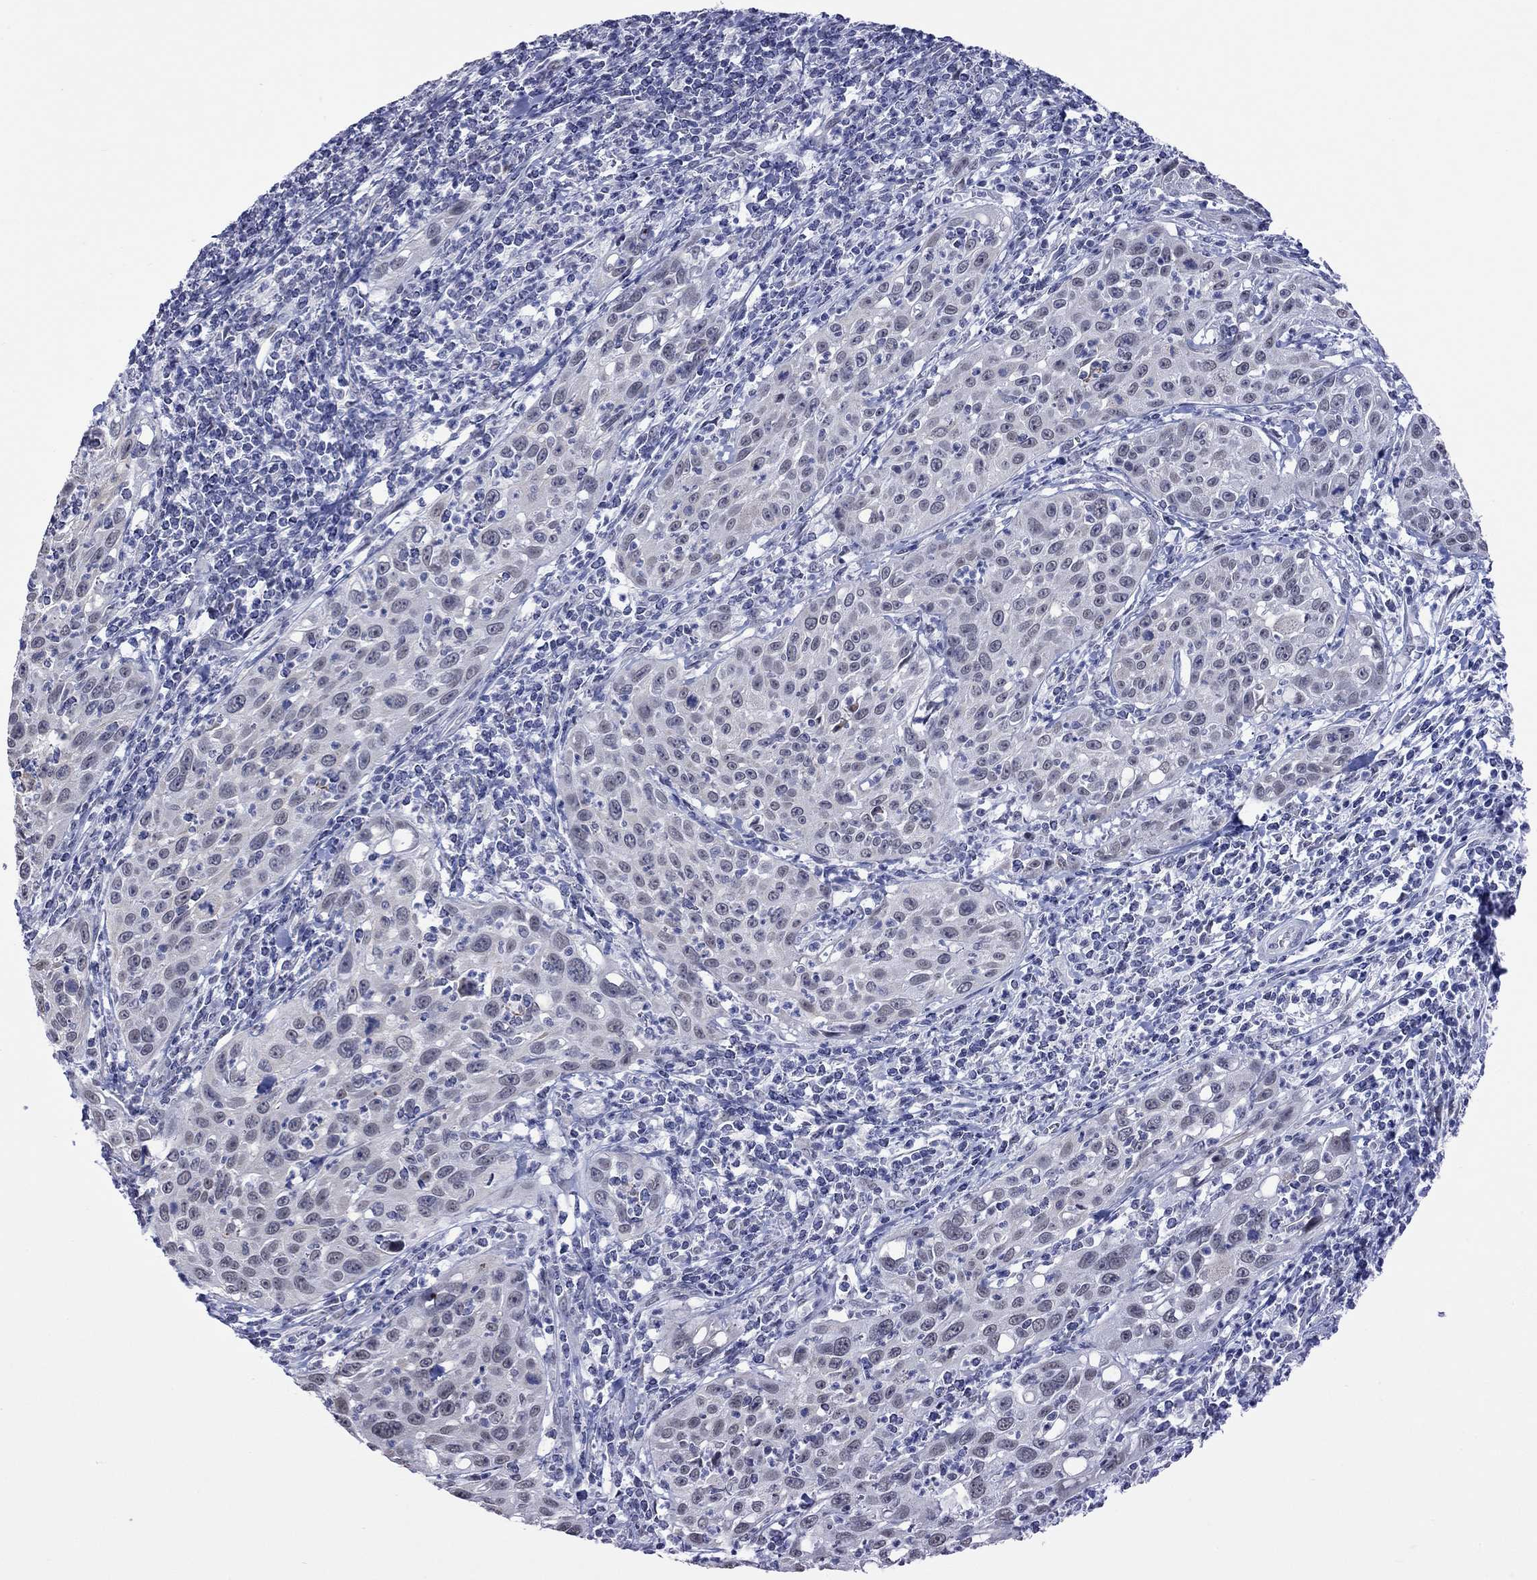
{"staining": {"intensity": "negative", "quantity": "none", "location": "none"}, "tissue": "cervical cancer", "cell_type": "Tumor cells", "image_type": "cancer", "snomed": [{"axis": "morphology", "description": "Squamous cell carcinoma, NOS"}, {"axis": "topography", "description": "Cervix"}], "caption": "Cervical squamous cell carcinoma was stained to show a protein in brown. There is no significant positivity in tumor cells. (DAB (3,3'-diaminobenzidine) immunohistochemistry (IHC), high magnification).", "gene": "PPP1R3A", "patient": {"sex": "female", "age": 26}}